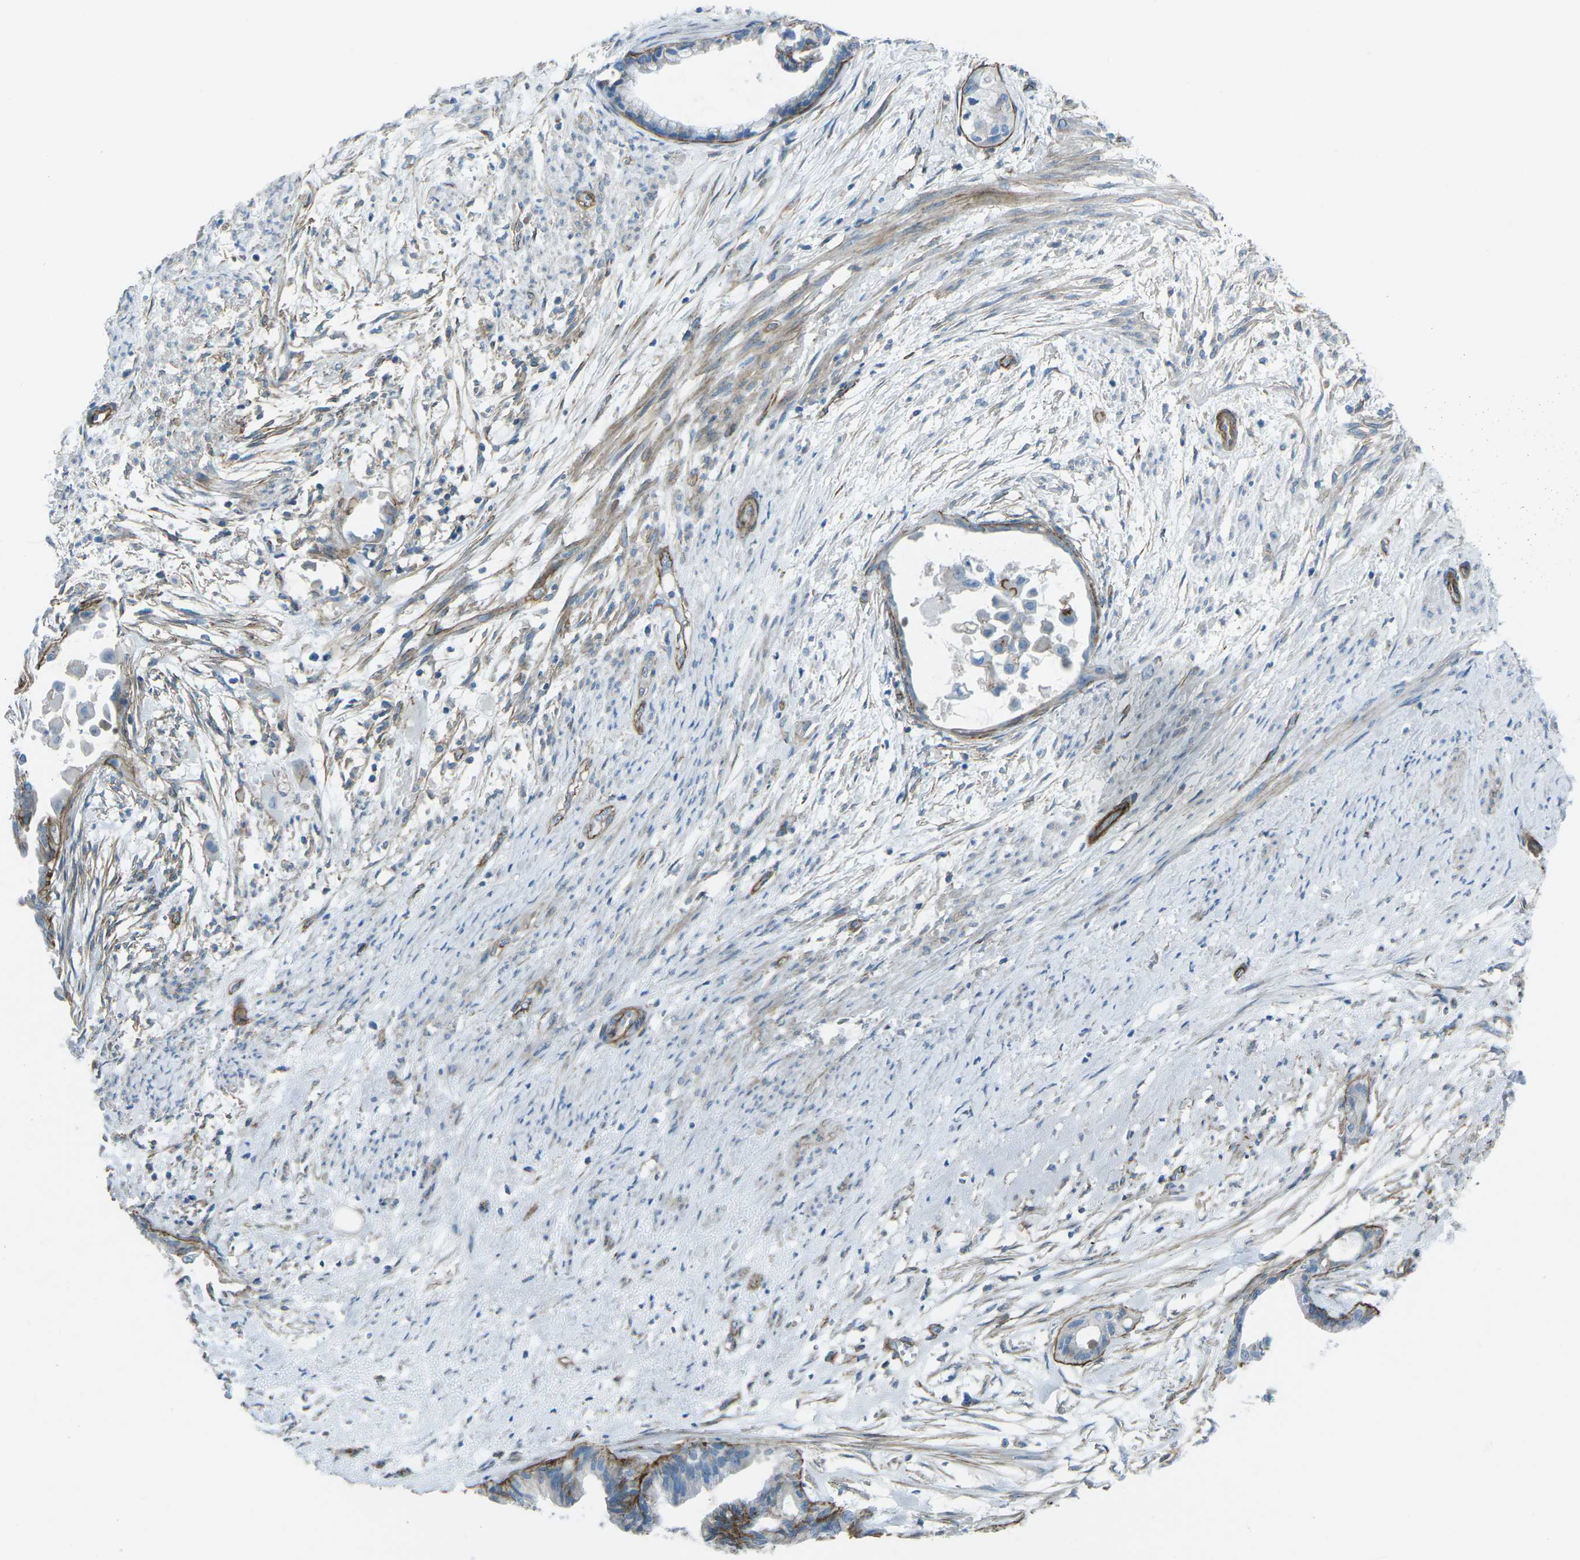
{"staining": {"intensity": "negative", "quantity": "none", "location": "none"}, "tissue": "cervical cancer", "cell_type": "Tumor cells", "image_type": "cancer", "snomed": [{"axis": "morphology", "description": "Normal tissue, NOS"}, {"axis": "morphology", "description": "Adenocarcinoma, NOS"}, {"axis": "topography", "description": "Cervix"}, {"axis": "topography", "description": "Endometrium"}], "caption": "Immunohistochemistry histopathology image of cervical cancer stained for a protein (brown), which shows no positivity in tumor cells.", "gene": "UTRN", "patient": {"sex": "female", "age": 86}}